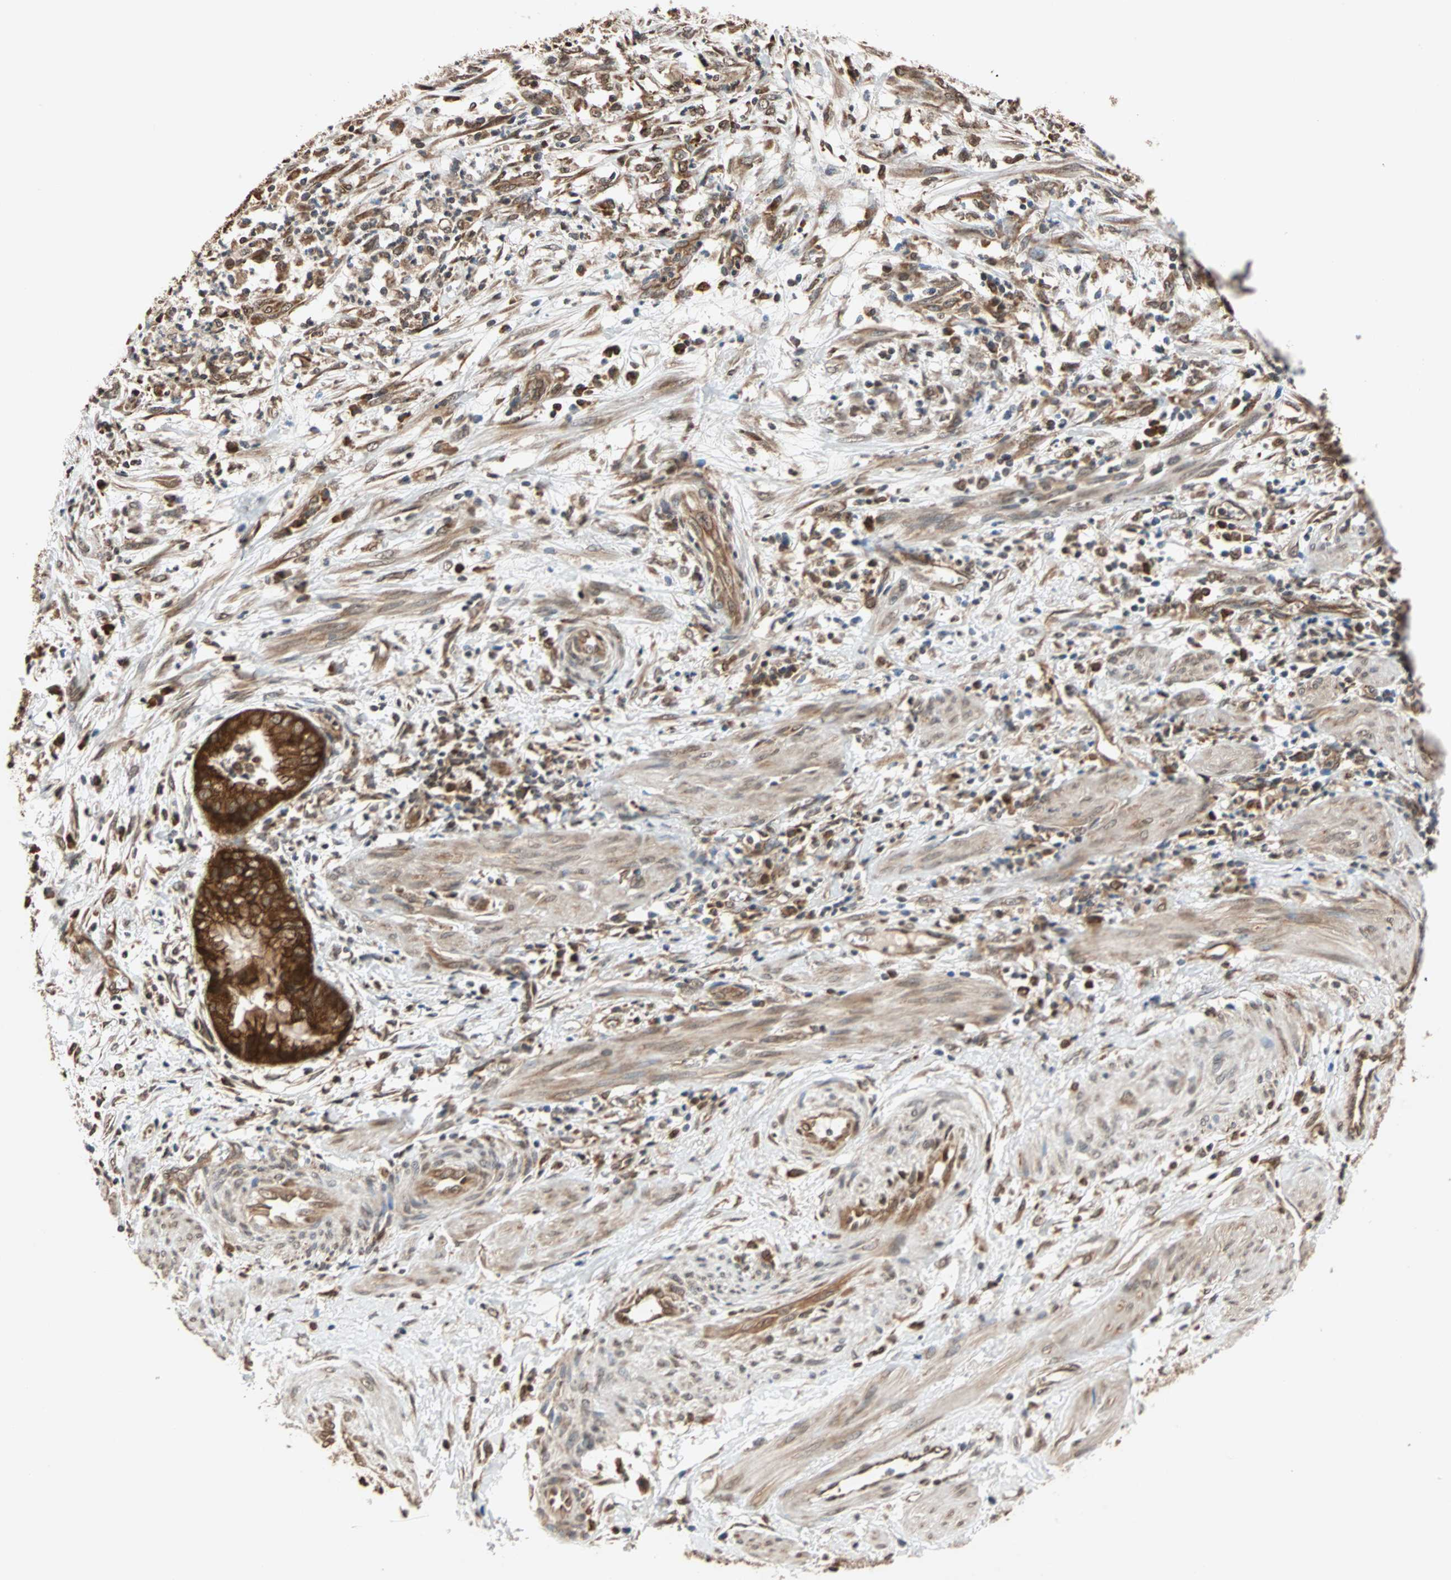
{"staining": {"intensity": "strong", "quantity": ">75%", "location": "cytoplasmic/membranous"}, "tissue": "endometrial cancer", "cell_type": "Tumor cells", "image_type": "cancer", "snomed": [{"axis": "morphology", "description": "Necrosis, NOS"}, {"axis": "morphology", "description": "Adenocarcinoma, NOS"}, {"axis": "topography", "description": "Endometrium"}], "caption": "Adenocarcinoma (endometrial) stained for a protein (brown) displays strong cytoplasmic/membranous positive positivity in approximately >75% of tumor cells.", "gene": "AUP1", "patient": {"sex": "female", "age": 79}}